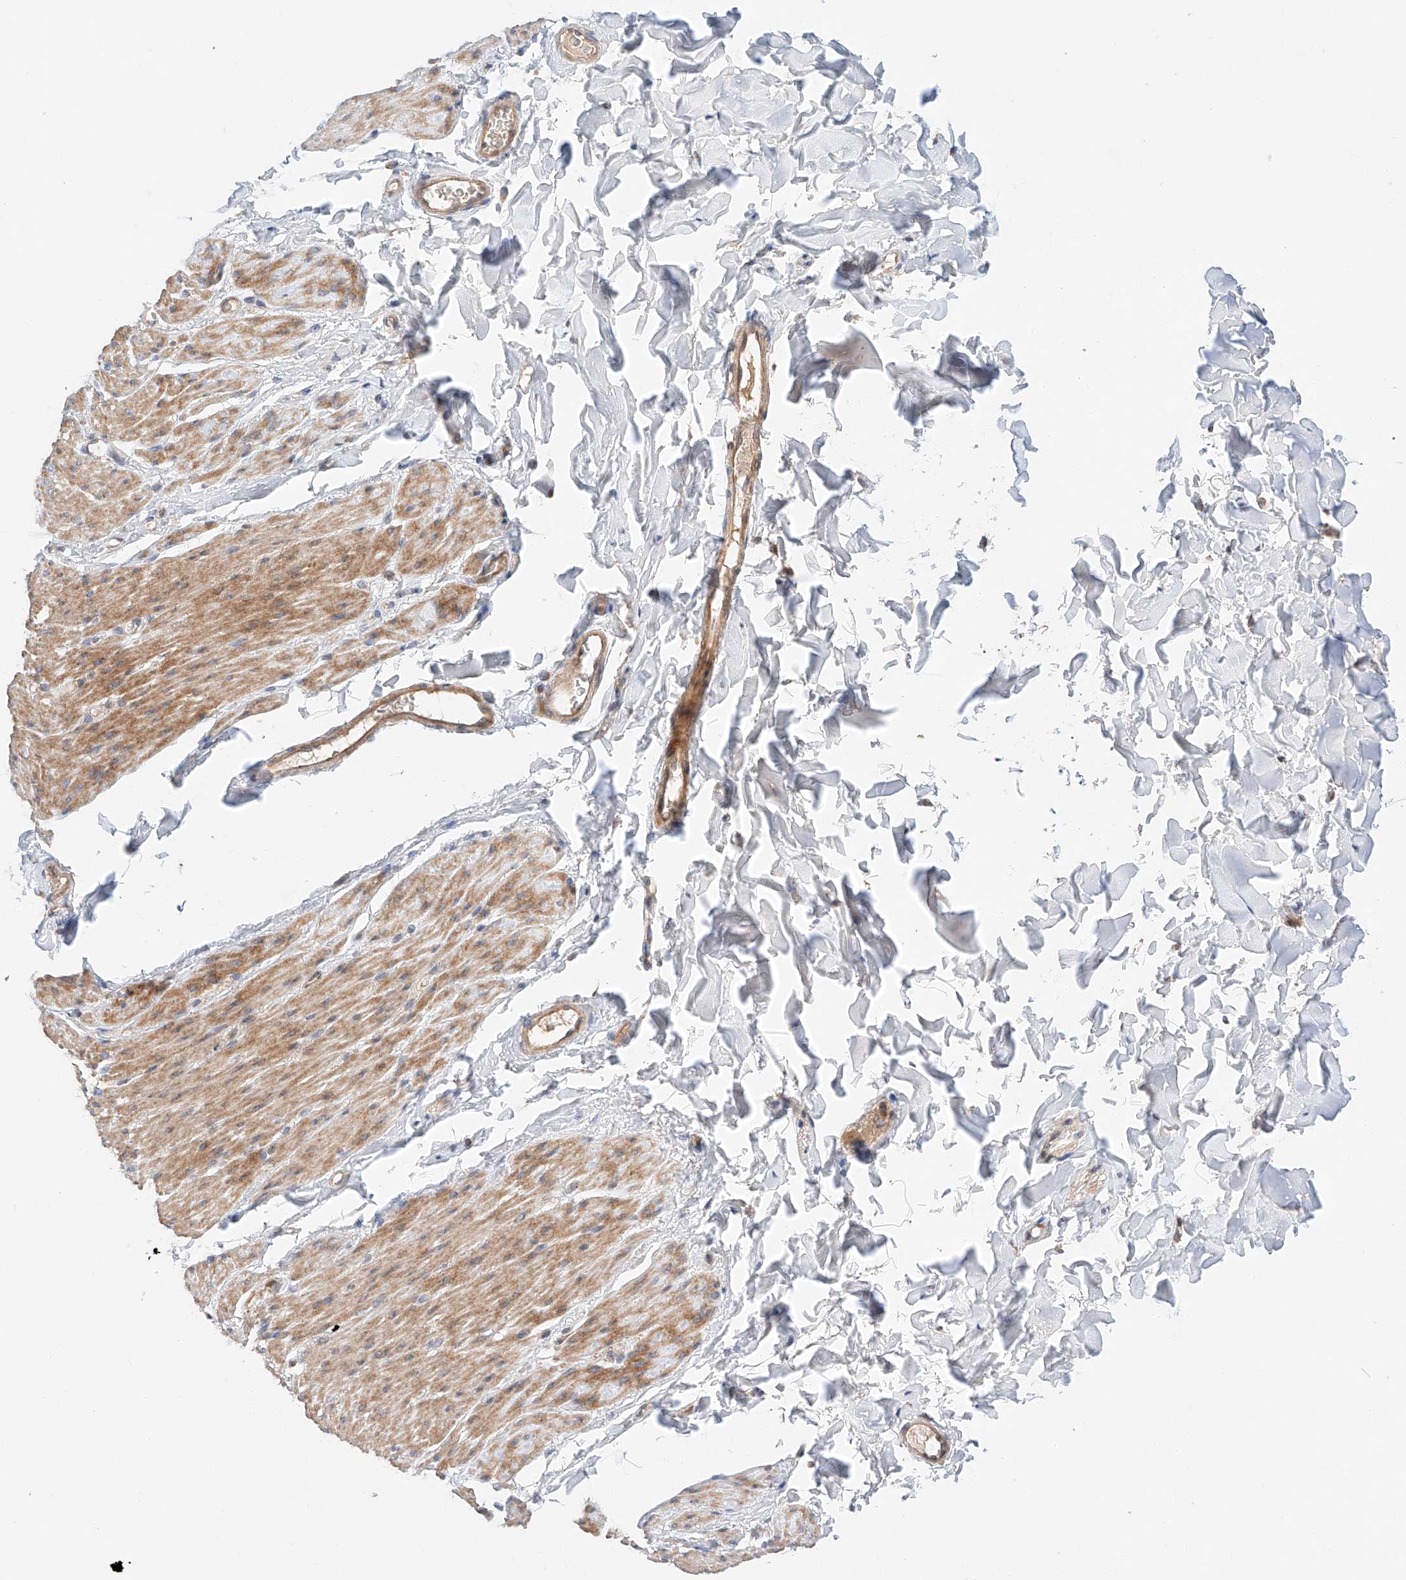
{"staining": {"intensity": "moderate", "quantity": "25%-75%", "location": "cytoplasmic/membranous"}, "tissue": "smooth muscle", "cell_type": "Smooth muscle cells", "image_type": "normal", "snomed": [{"axis": "morphology", "description": "Normal tissue, NOS"}, {"axis": "topography", "description": "Colon"}, {"axis": "topography", "description": "Peripheral nerve tissue"}], "caption": "Immunohistochemistry of normal smooth muscle exhibits medium levels of moderate cytoplasmic/membranous positivity in about 25%-75% of smooth muscle cells. The staining was performed using DAB (3,3'-diaminobenzidine) to visualize the protein expression in brown, while the nuclei were stained in blue with hematoxylin (Magnification: 20x).", "gene": "XPNPEP1", "patient": {"sex": "female", "age": 61}}